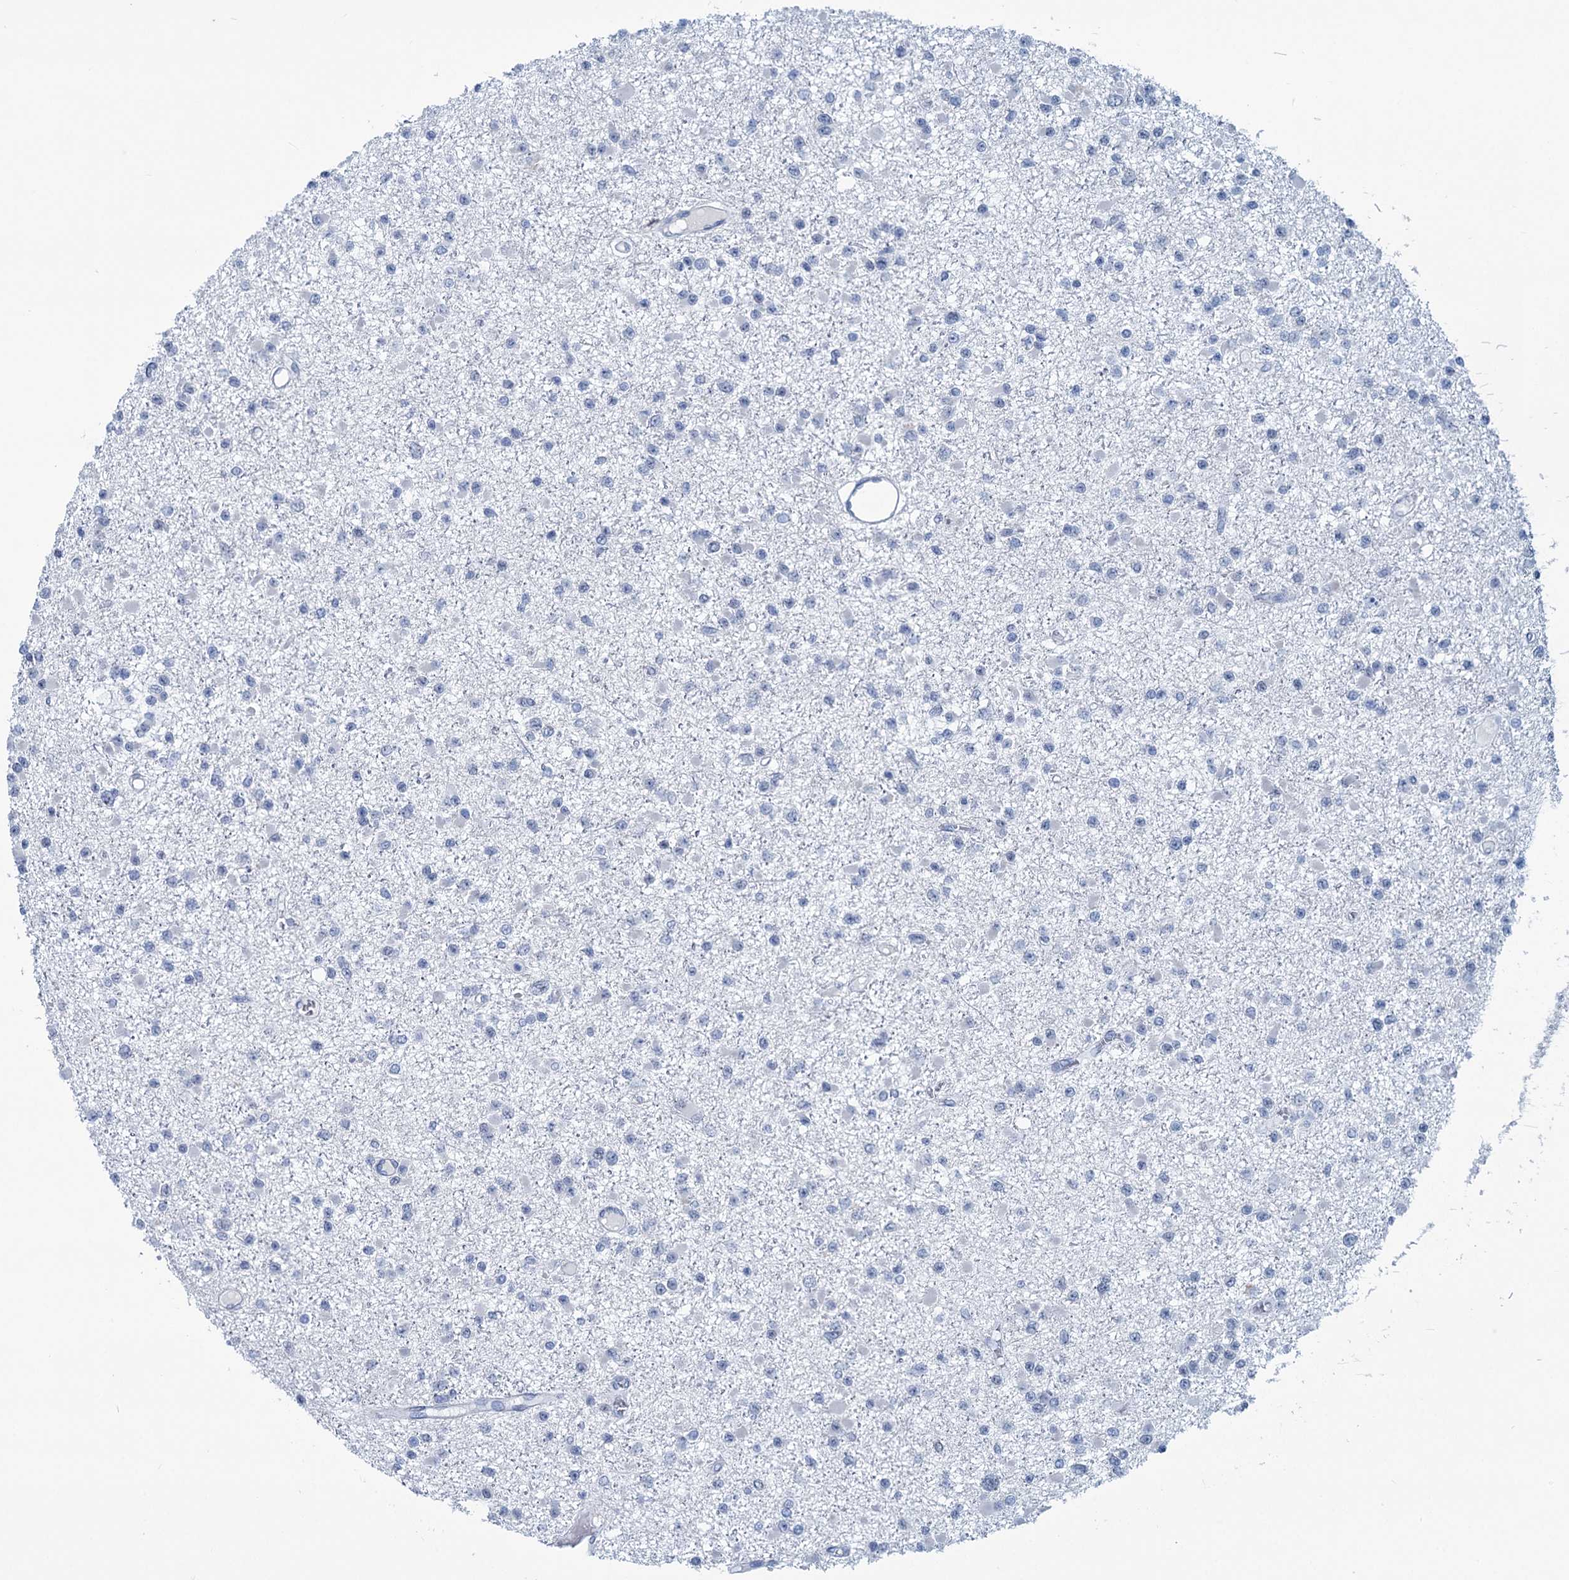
{"staining": {"intensity": "negative", "quantity": "none", "location": "none"}, "tissue": "glioma", "cell_type": "Tumor cells", "image_type": "cancer", "snomed": [{"axis": "morphology", "description": "Glioma, malignant, Low grade"}, {"axis": "topography", "description": "Brain"}], "caption": "Human malignant glioma (low-grade) stained for a protein using immunohistochemistry (IHC) displays no positivity in tumor cells.", "gene": "NEU3", "patient": {"sex": "female", "age": 22}}